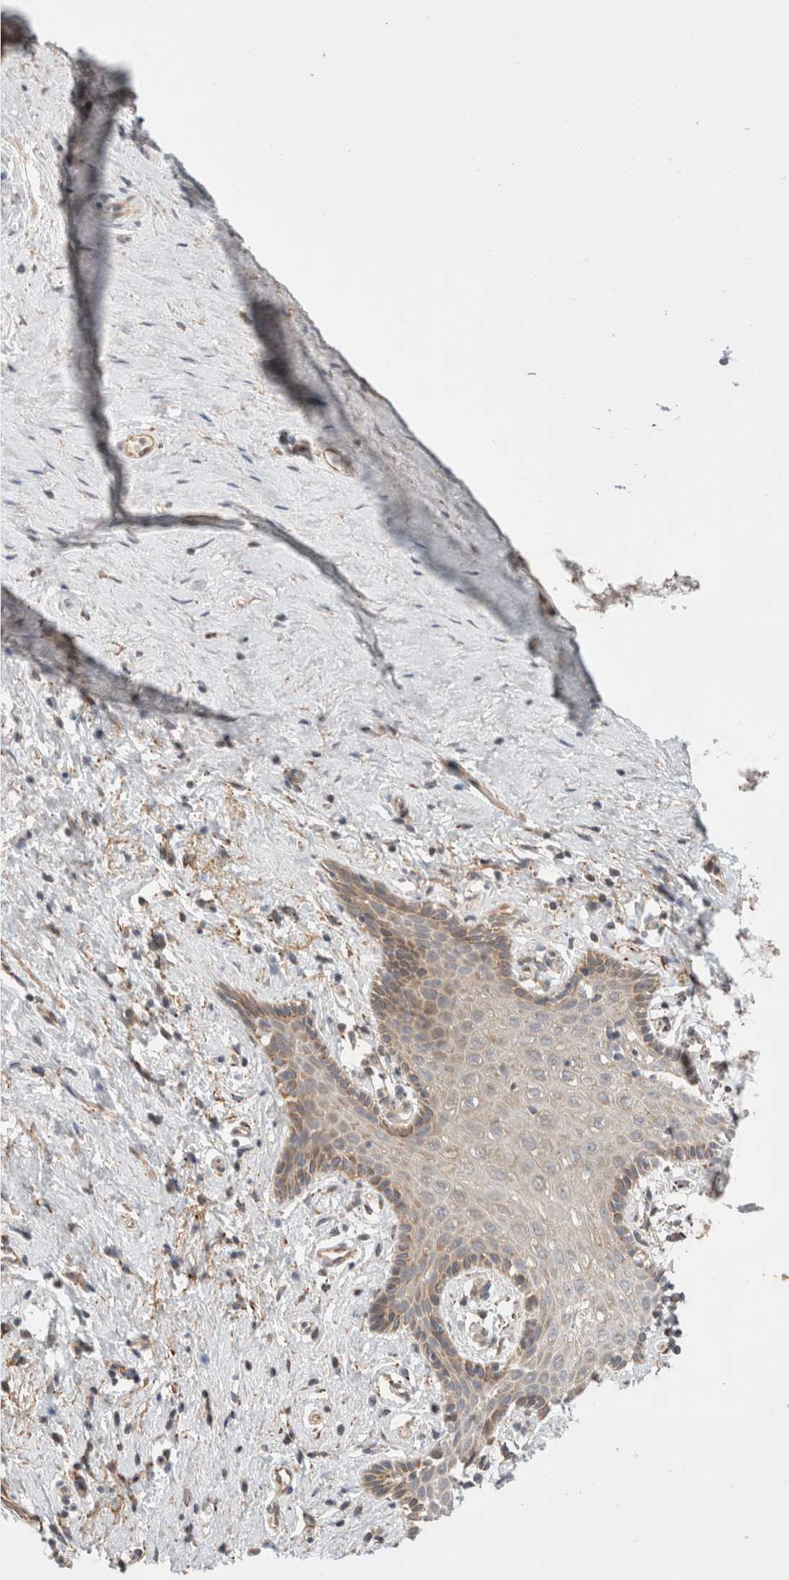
{"staining": {"intensity": "weak", "quantity": ">75%", "location": "cytoplasmic/membranous"}, "tissue": "vagina", "cell_type": "Squamous epithelial cells", "image_type": "normal", "snomed": [{"axis": "morphology", "description": "Normal tissue, NOS"}, {"axis": "topography", "description": "Vagina"}], "caption": "Approximately >75% of squamous epithelial cells in benign vagina reveal weak cytoplasmic/membranous protein positivity as visualized by brown immunohistochemical staining.", "gene": "HROB", "patient": {"sex": "female", "age": 32}}